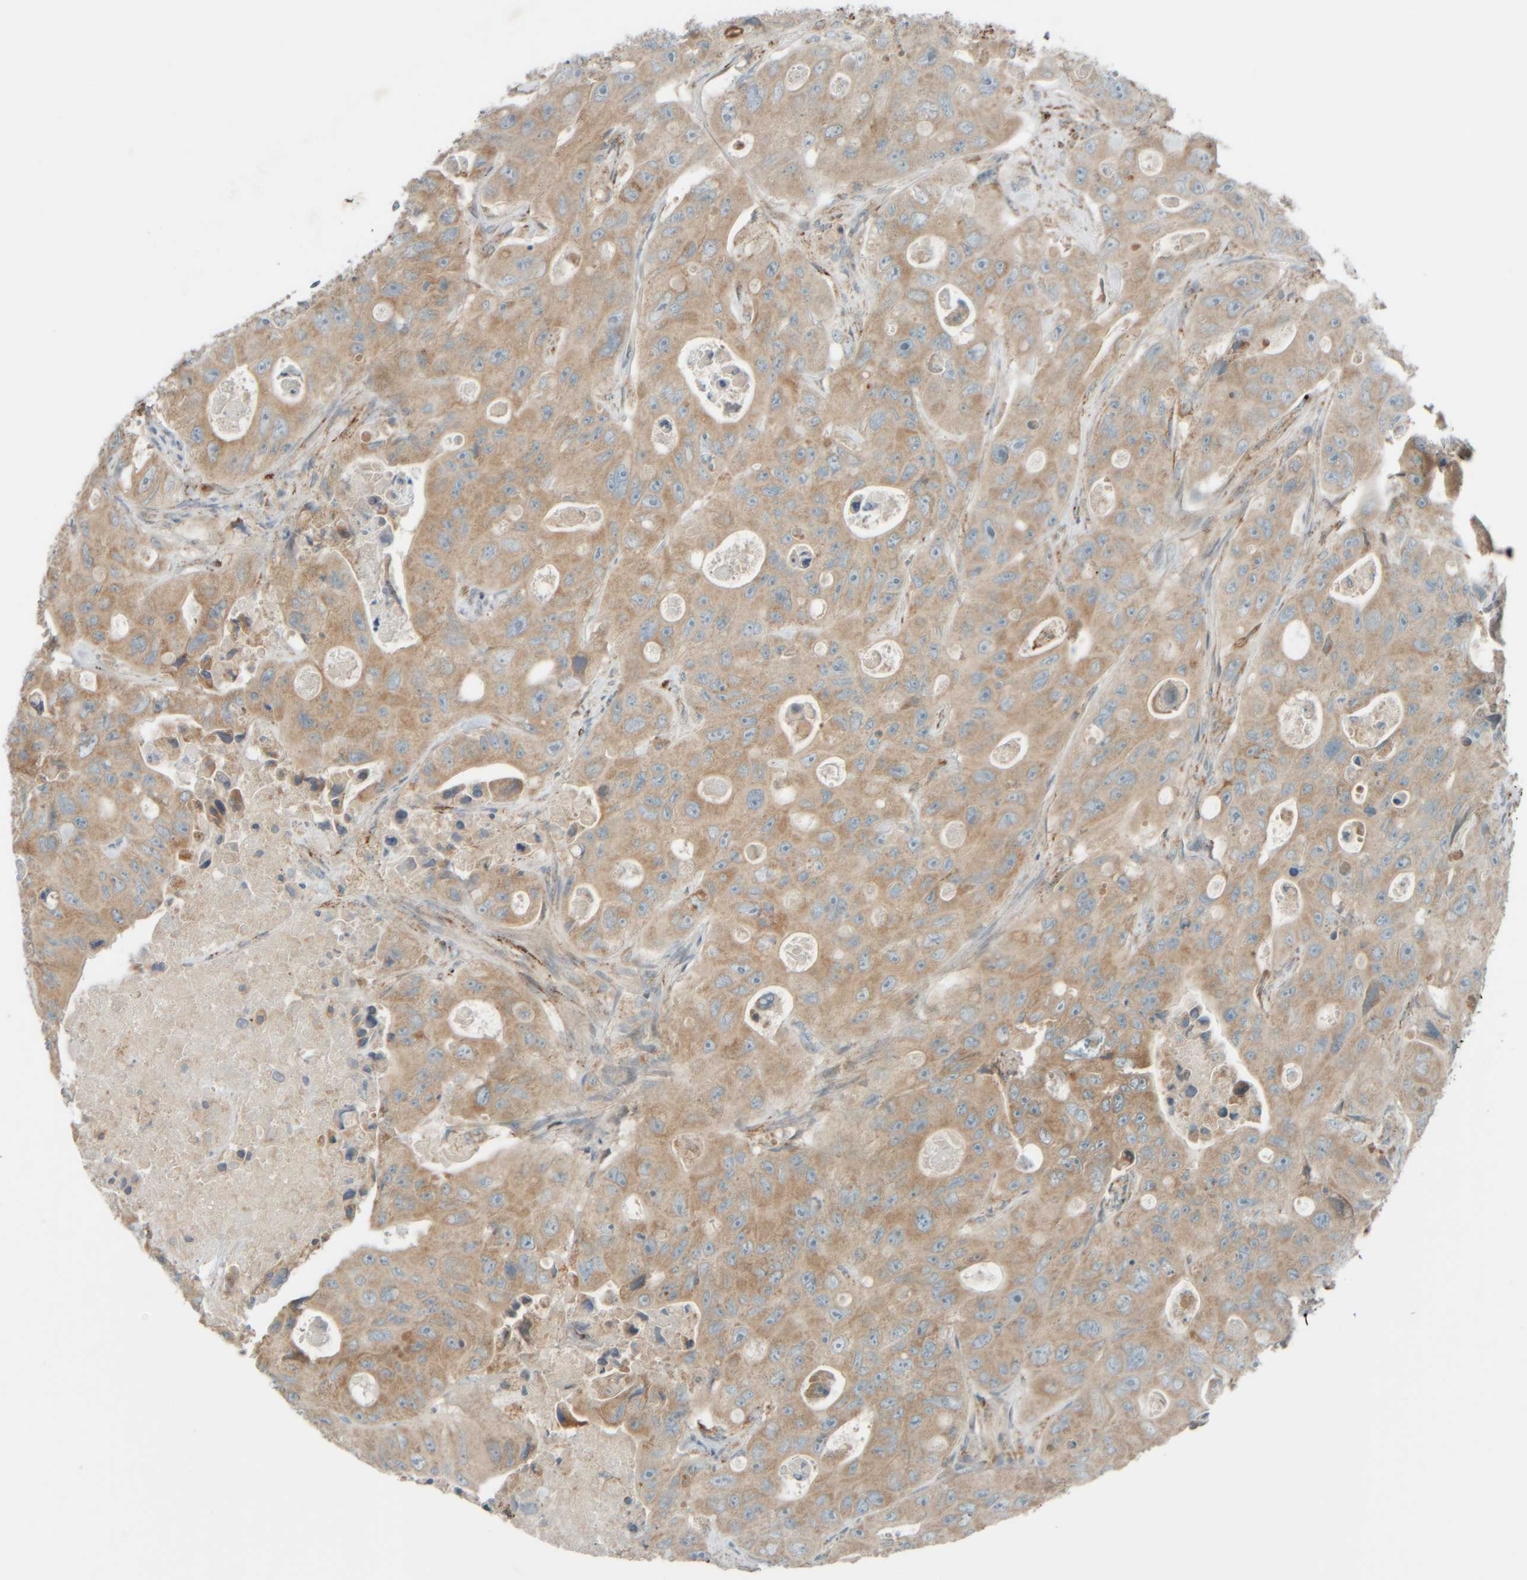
{"staining": {"intensity": "moderate", "quantity": ">75%", "location": "cytoplasmic/membranous"}, "tissue": "colorectal cancer", "cell_type": "Tumor cells", "image_type": "cancer", "snomed": [{"axis": "morphology", "description": "Adenocarcinoma, NOS"}, {"axis": "topography", "description": "Colon"}], "caption": "The immunohistochemical stain shows moderate cytoplasmic/membranous expression in tumor cells of colorectal adenocarcinoma tissue.", "gene": "SPAG5", "patient": {"sex": "female", "age": 46}}